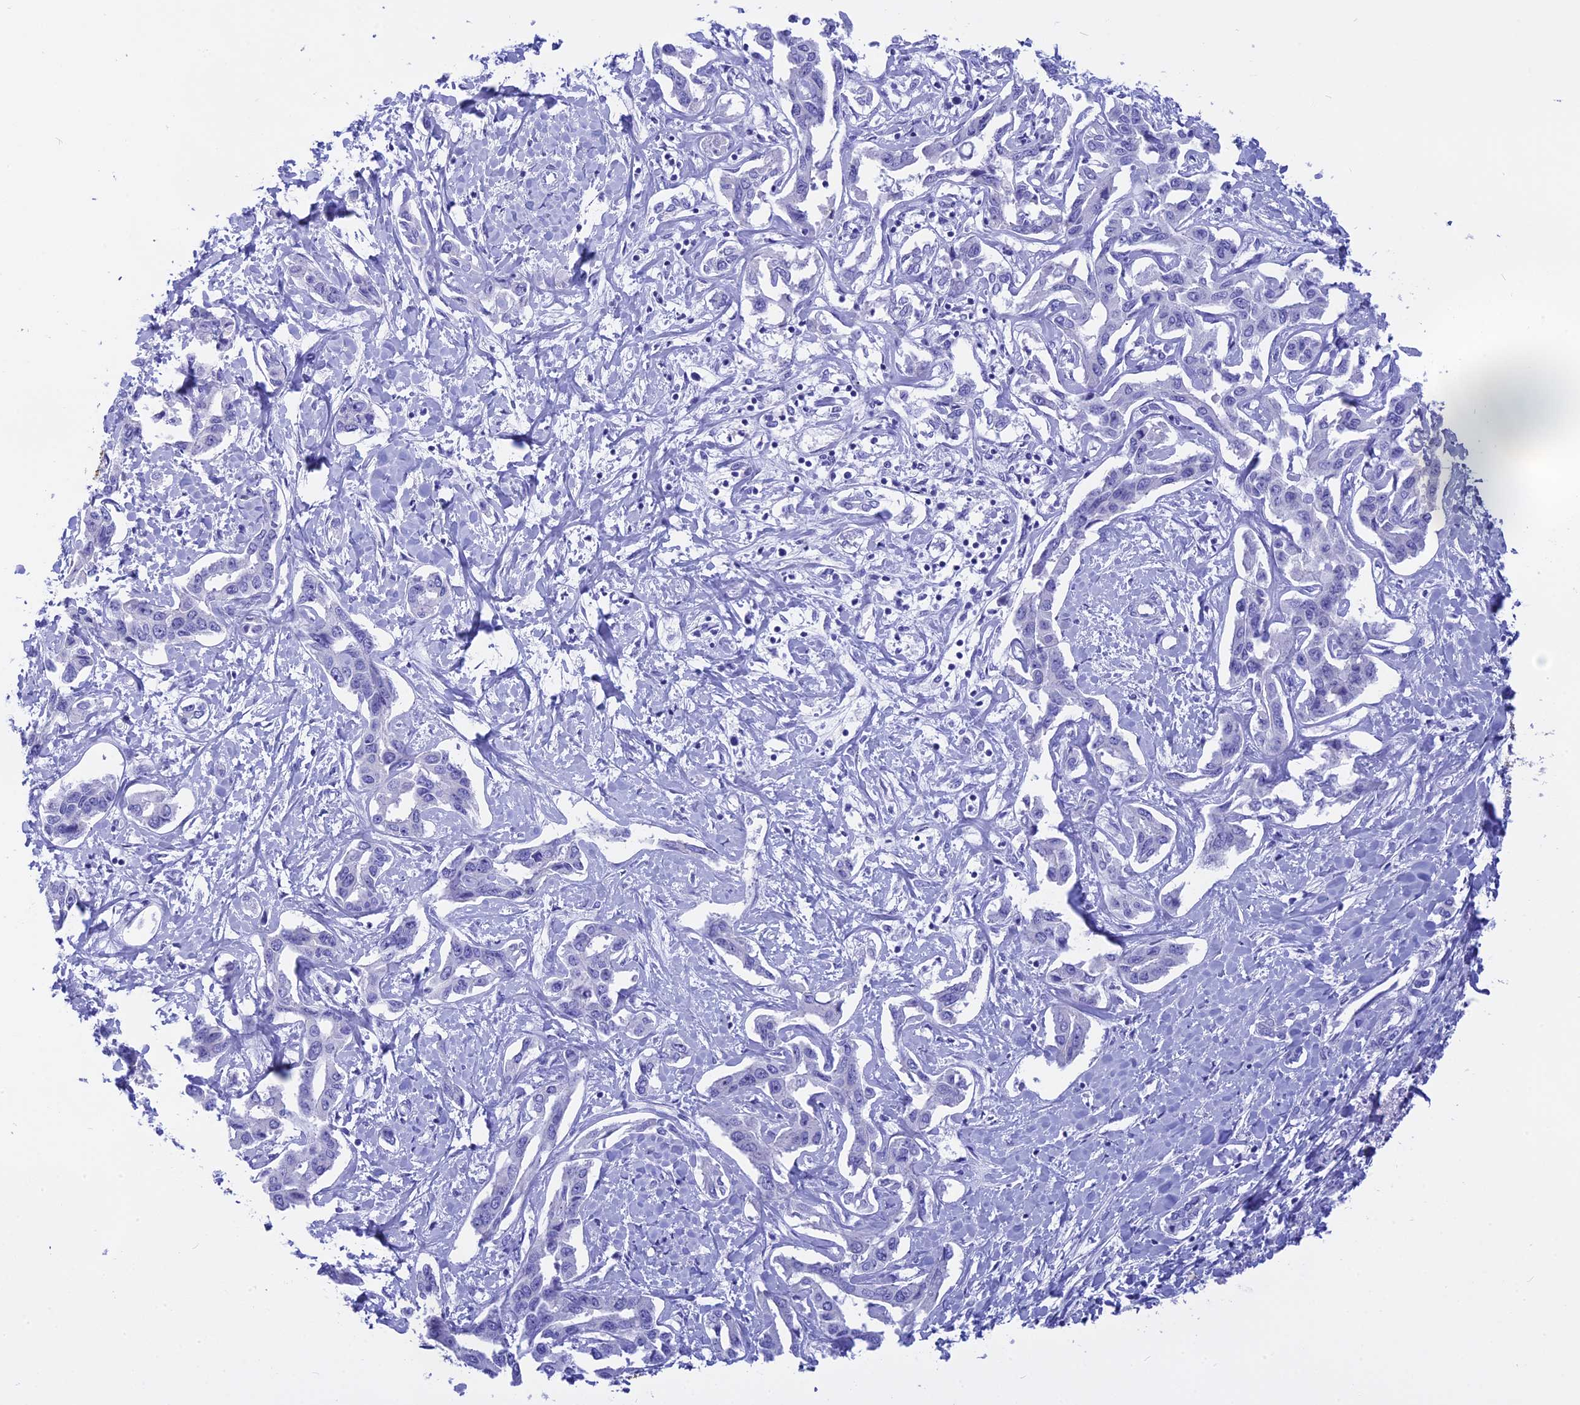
{"staining": {"intensity": "negative", "quantity": "none", "location": "none"}, "tissue": "liver cancer", "cell_type": "Tumor cells", "image_type": "cancer", "snomed": [{"axis": "morphology", "description": "Cholangiocarcinoma"}, {"axis": "topography", "description": "Liver"}], "caption": "The image exhibits no significant expression in tumor cells of cholangiocarcinoma (liver).", "gene": "ISCA1", "patient": {"sex": "male", "age": 59}}